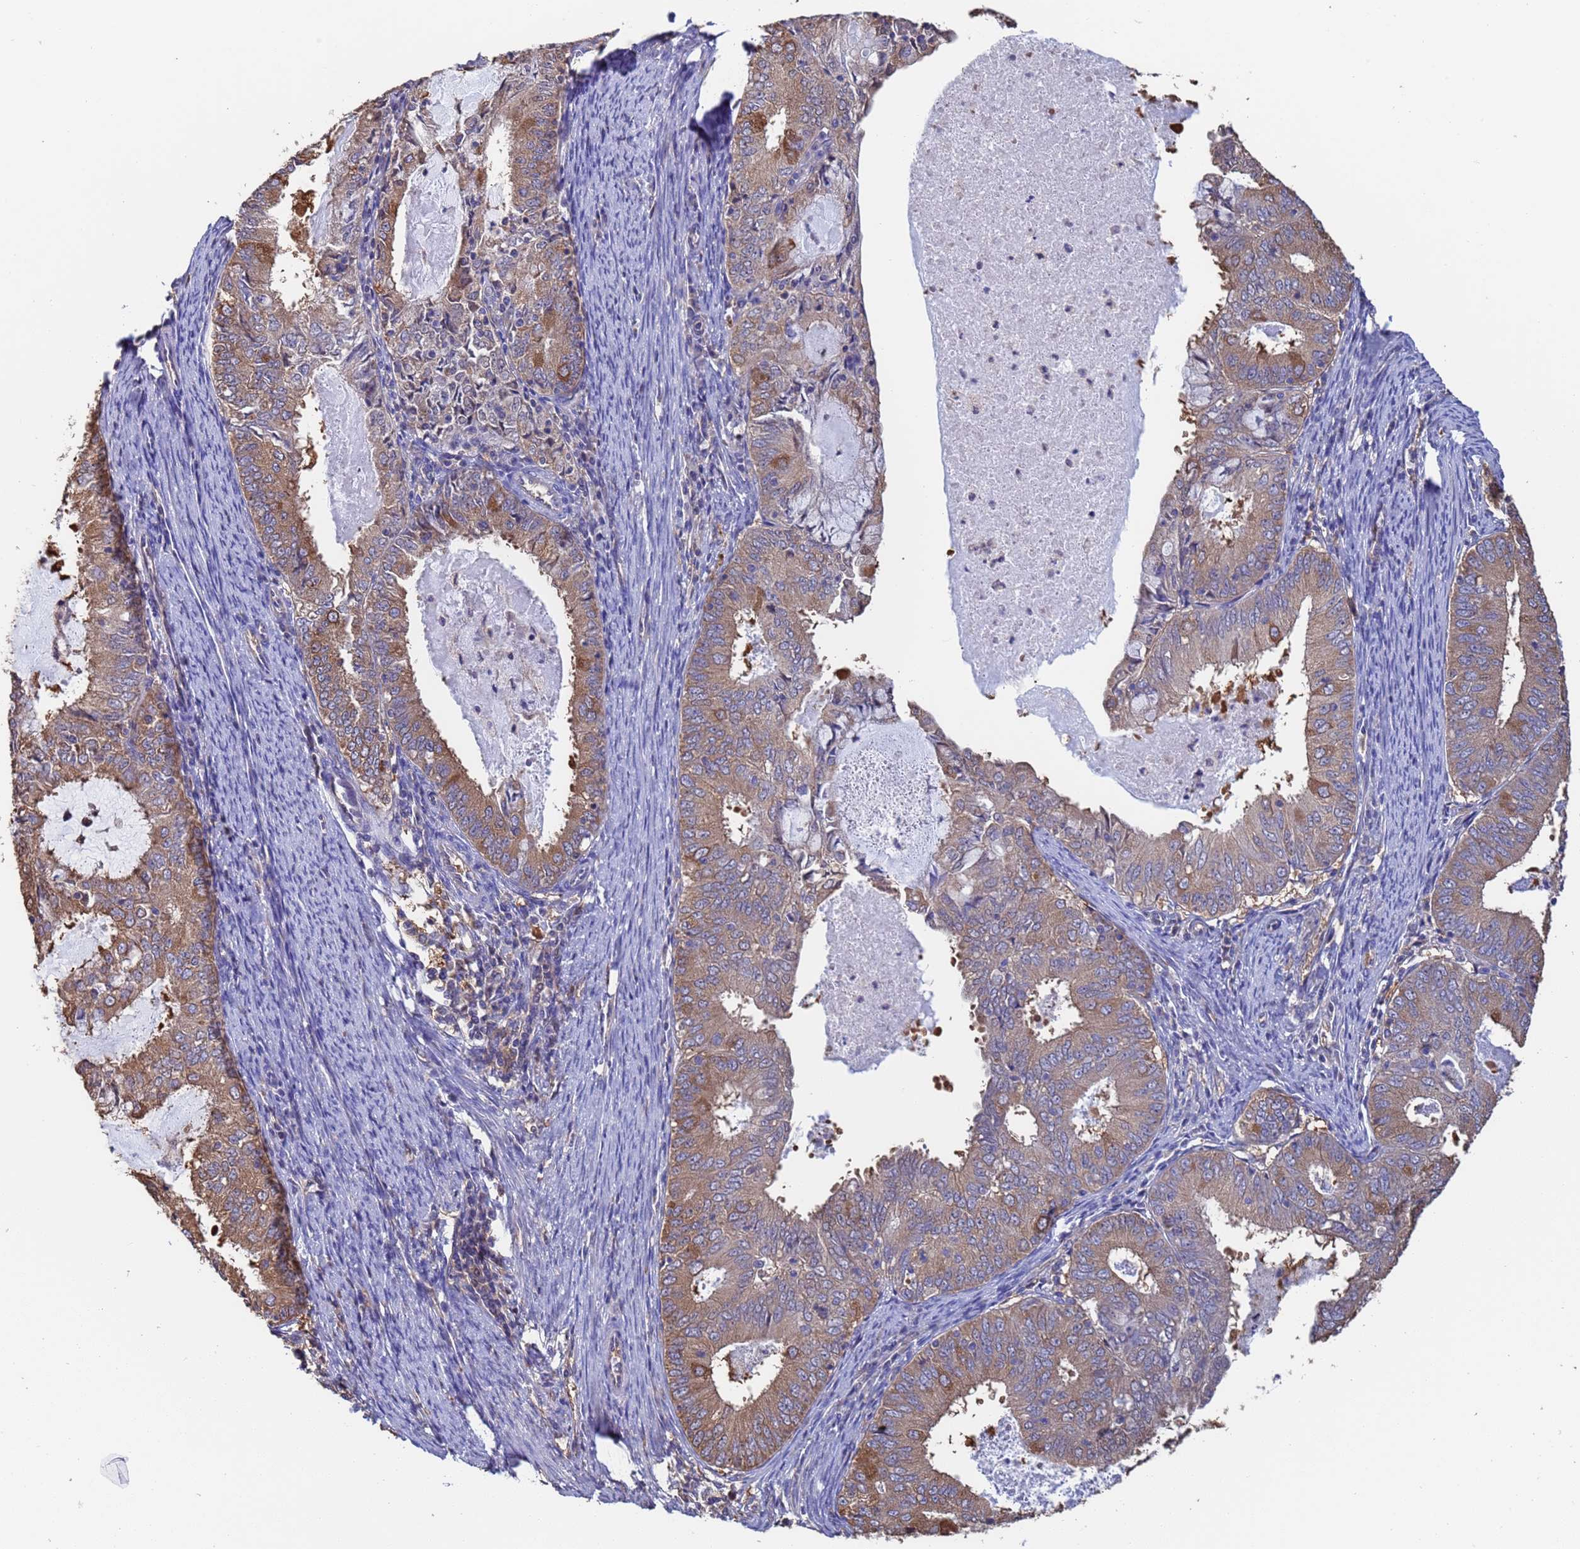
{"staining": {"intensity": "moderate", "quantity": "25%-75%", "location": "cytoplasmic/membranous"}, "tissue": "endometrial cancer", "cell_type": "Tumor cells", "image_type": "cancer", "snomed": [{"axis": "morphology", "description": "Adenocarcinoma, NOS"}, {"axis": "topography", "description": "Endometrium"}], "caption": "IHC image of human adenocarcinoma (endometrial) stained for a protein (brown), which displays medium levels of moderate cytoplasmic/membranous staining in approximately 25%-75% of tumor cells.", "gene": "FAM25A", "patient": {"sex": "female", "age": 57}}